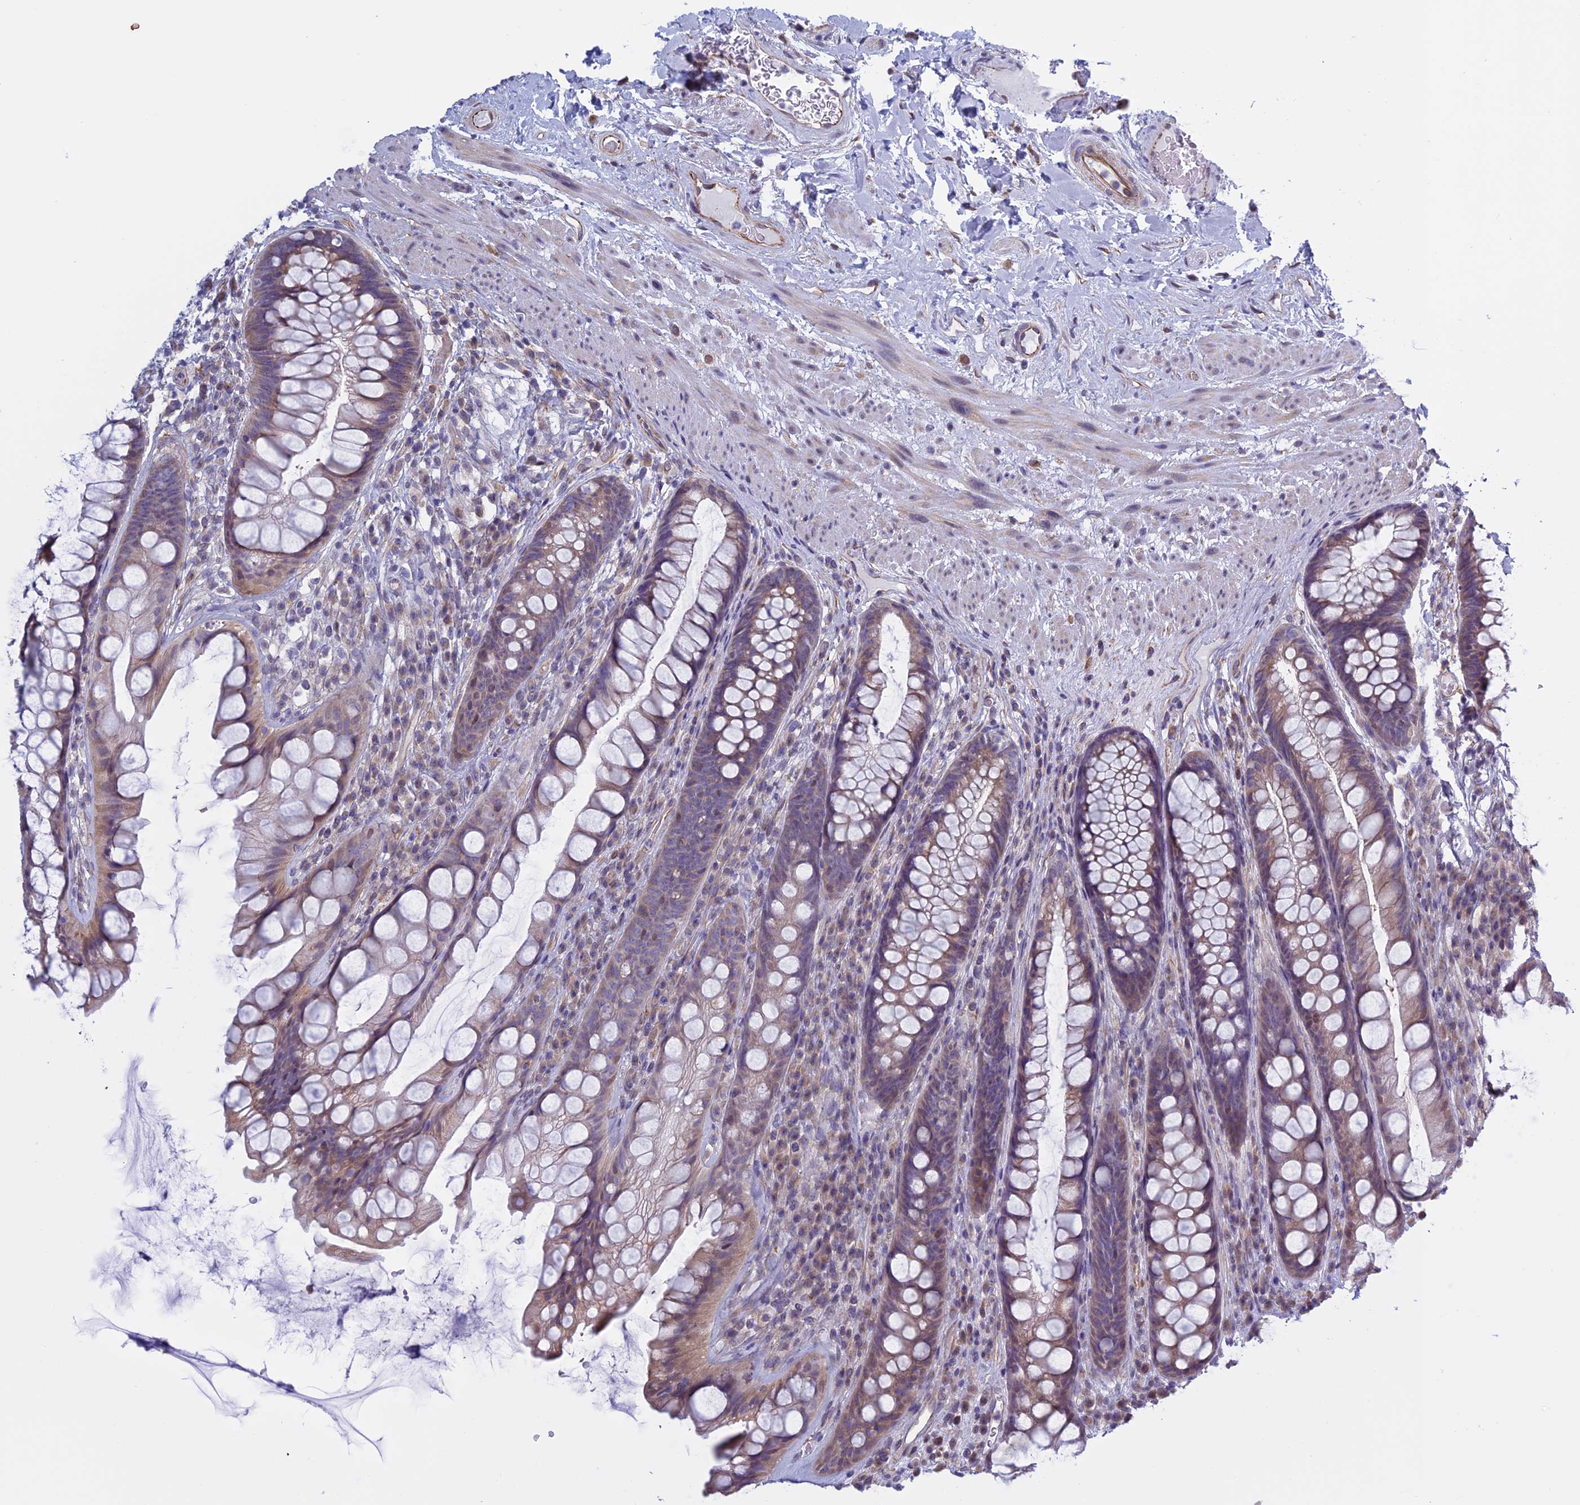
{"staining": {"intensity": "weak", "quantity": "25%-75%", "location": "cytoplasmic/membranous"}, "tissue": "rectum", "cell_type": "Glandular cells", "image_type": "normal", "snomed": [{"axis": "morphology", "description": "Normal tissue, NOS"}, {"axis": "topography", "description": "Rectum"}], "caption": "A brown stain shows weak cytoplasmic/membranous positivity of a protein in glandular cells of benign human rectum.", "gene": "BCL2L10", "patient": {"sex": "male", "age": 74}}